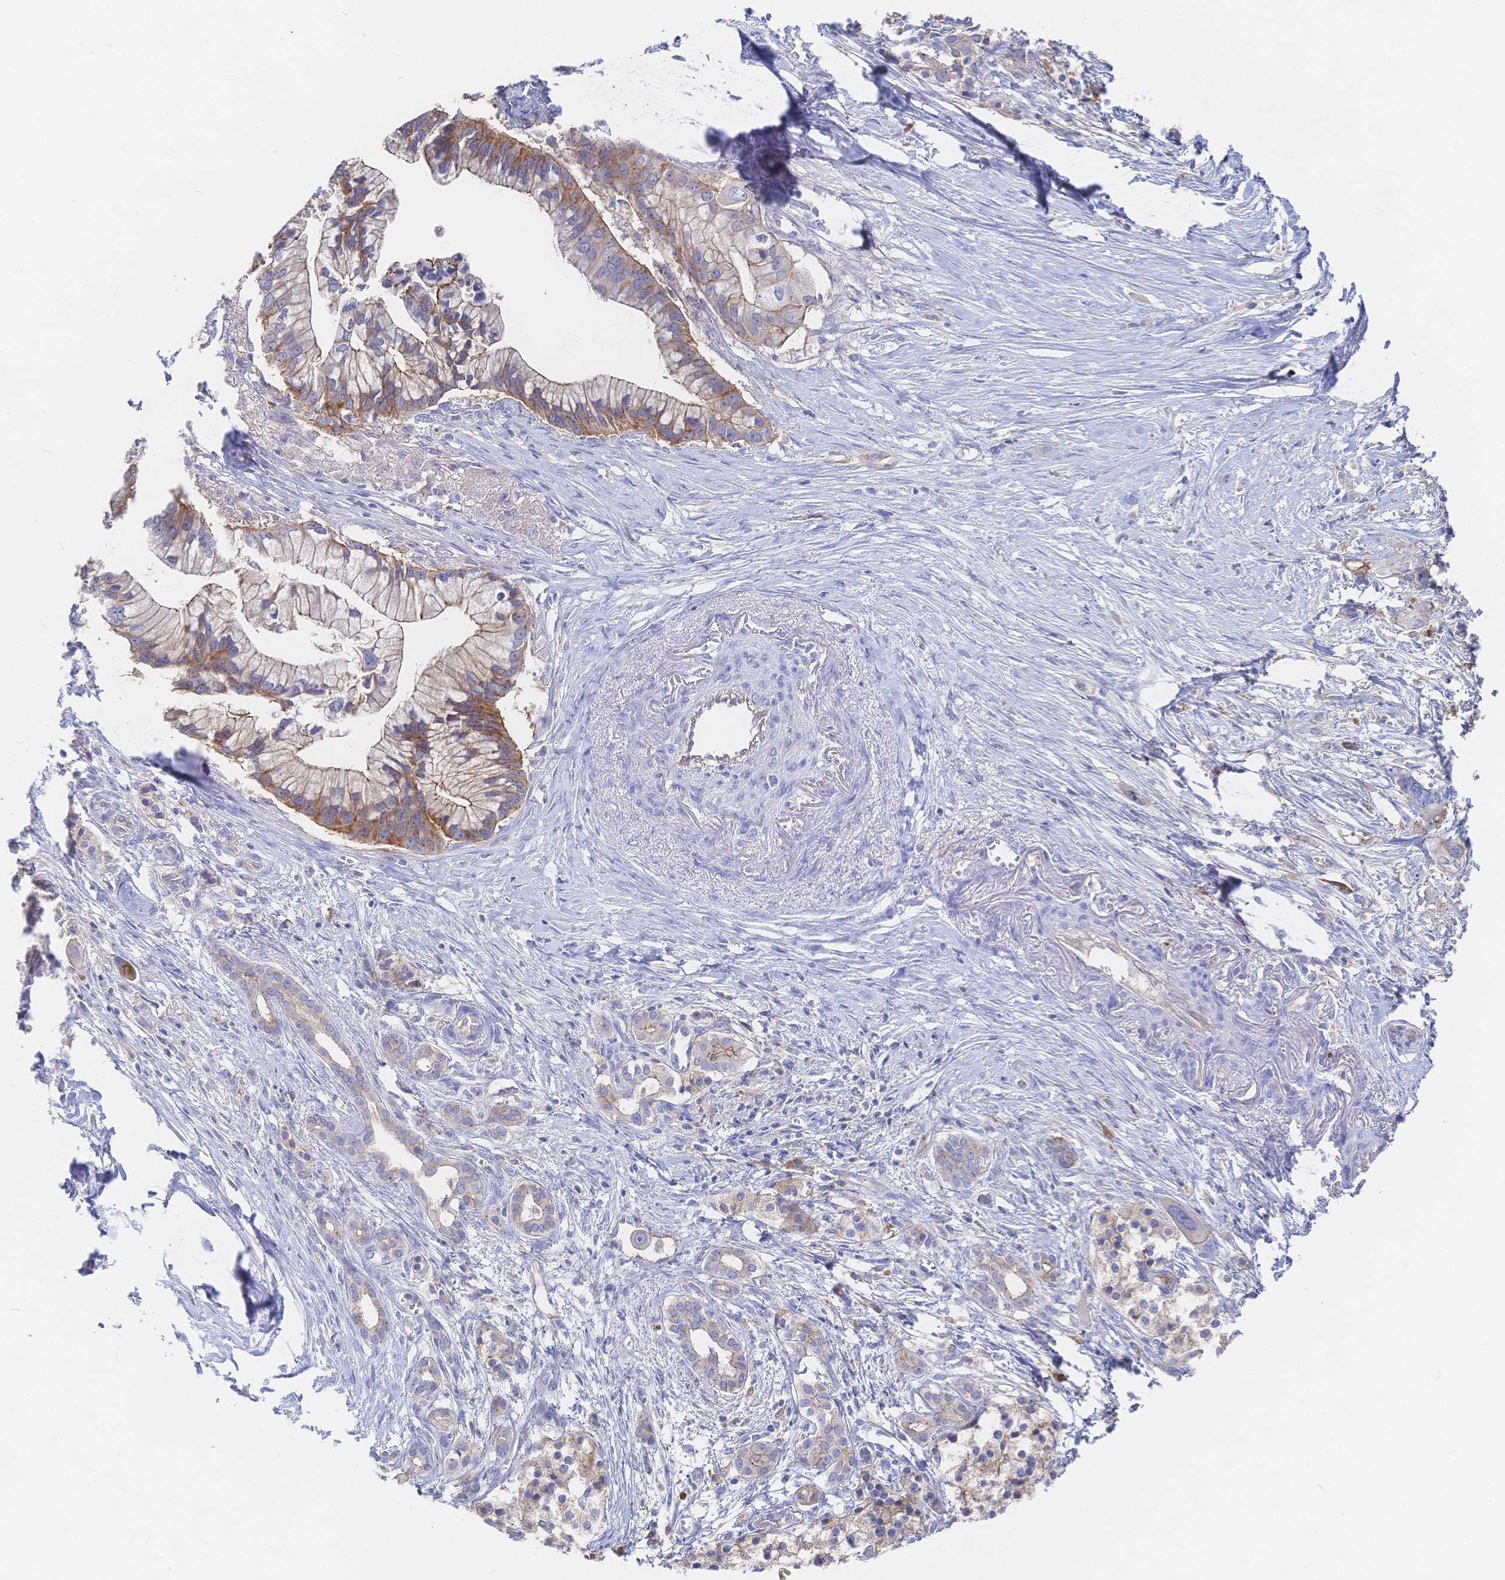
{"staining": {"intensity": "moderate", "quantity": "25%-75%", "location": "cytoplasmic/membranous"}, "tissue": "pancreatic cancer", "cell_type": "Tumor cells", "image_type": "cancer", "snomed": [{"axis": "morphology", "description": "Adenocarcinoma, NOS"}, {"axis": "topography", "description": "Pancreas"}], "caption": "Immunohistochemistry micrograph of neoplastic tissue: human pancreatic cancer (adenocarcinoma) stained using immunohistochemistry (IHC) reveals medium levels of moderate protein expression localized specifically in the cytoplasmic/membranous of tumor cells, appearing as a cytoplasmic/membranous brown color.", "gene": "F11R", "patient": {"sex": "male", "age": 68}}